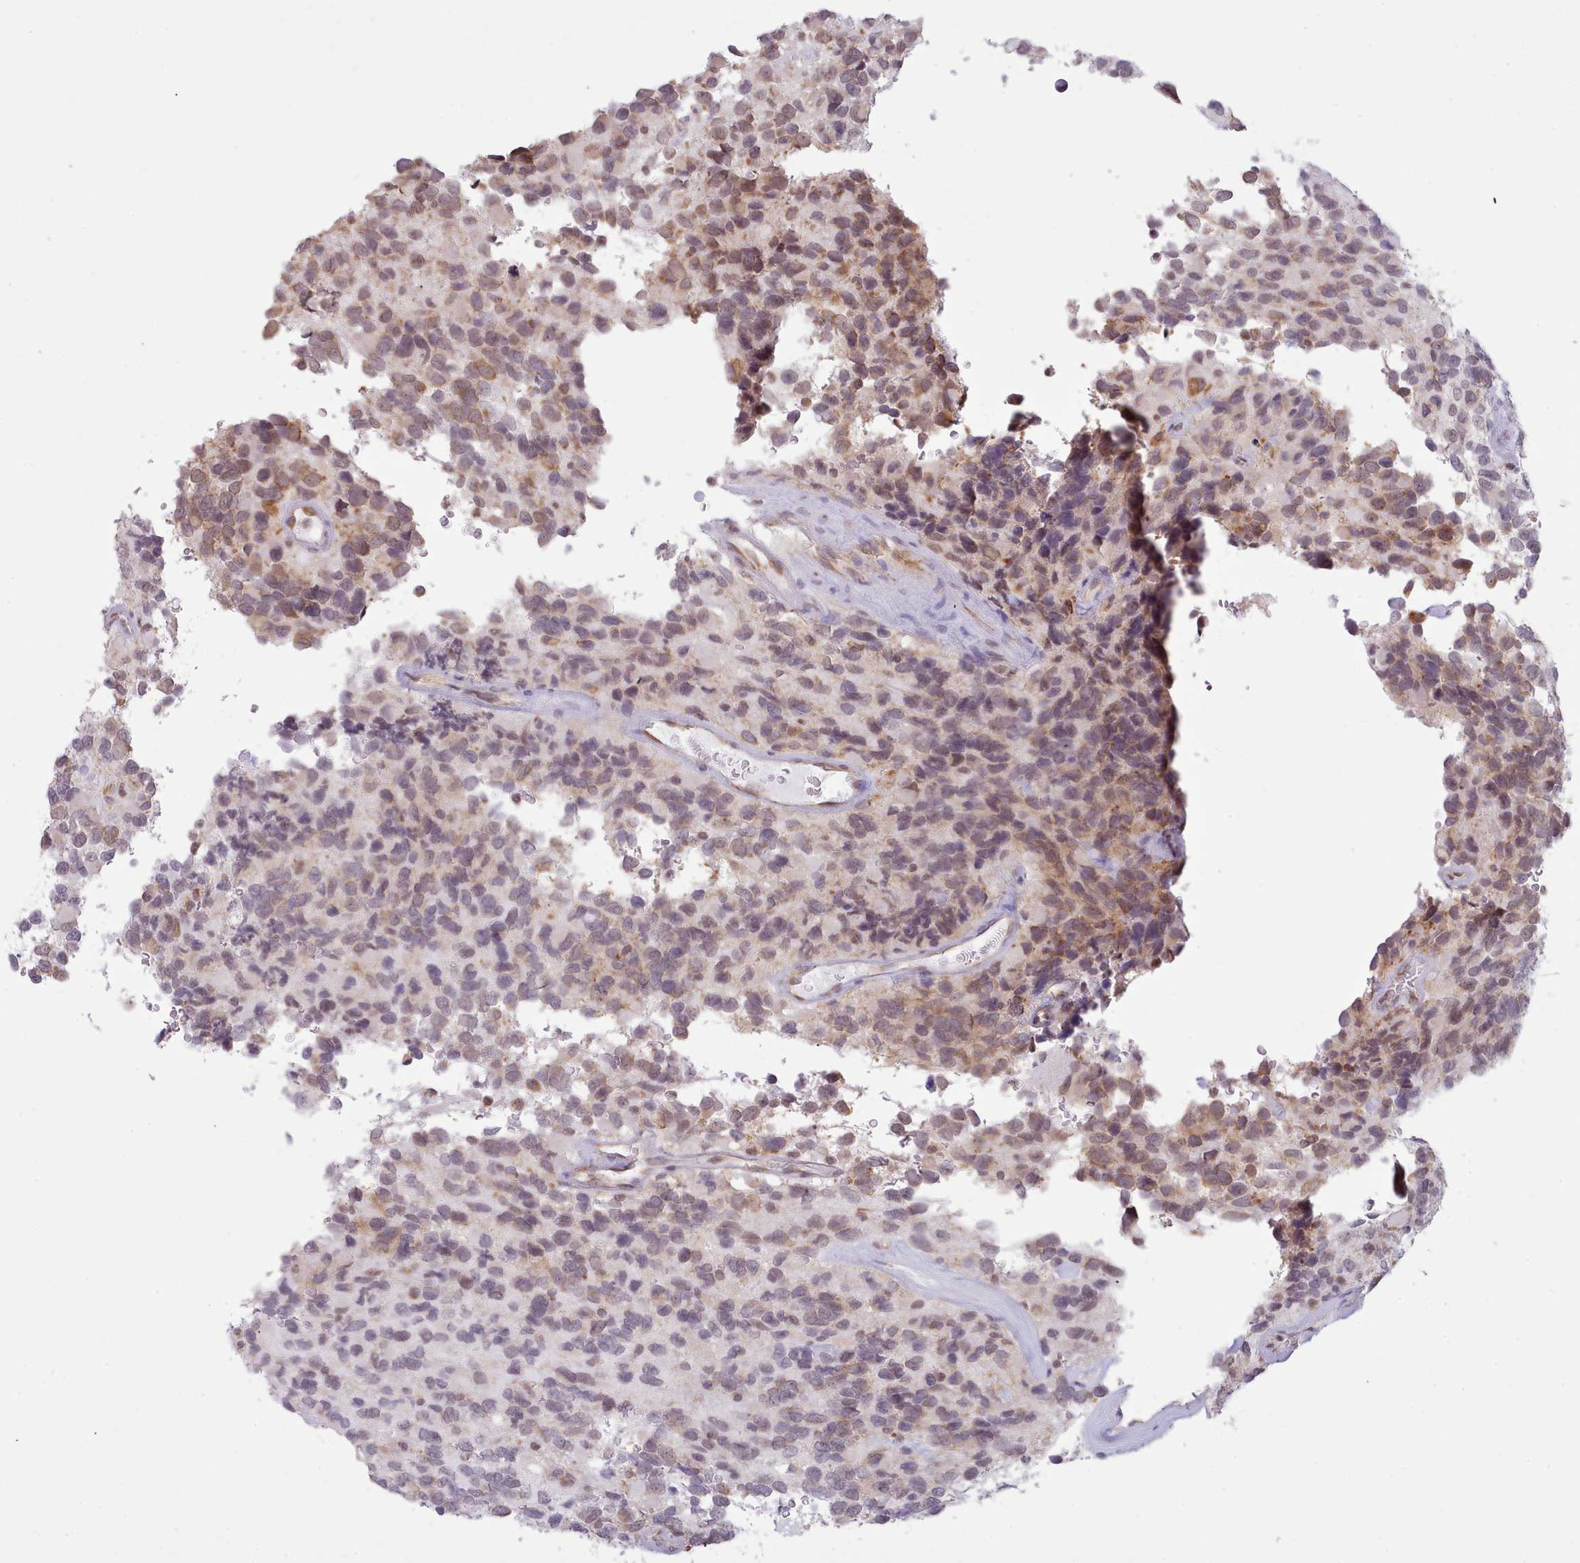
{"staining": {"intensity": "moderate", "quantity": "<25%", "location": "cytoplasmic/membranous,nuclear"}, "tissue": "glioma", "cell_type": "Tumor cells", "image_type": "cancer", "snomed": [{"axis": "morphology", "description": "Glioma, malignant, High grade"}, {"axis": "topography", "description": "Brain"}], "caption": "Immunohistochemical staining of malignant glioma (high-grade) displays moderate cytoplasmic/membranous and nuclear protein positivity in about <25% of tumor cells.", "gene": "SEC61B", "patient": {"sex": "male", "age": 77}}